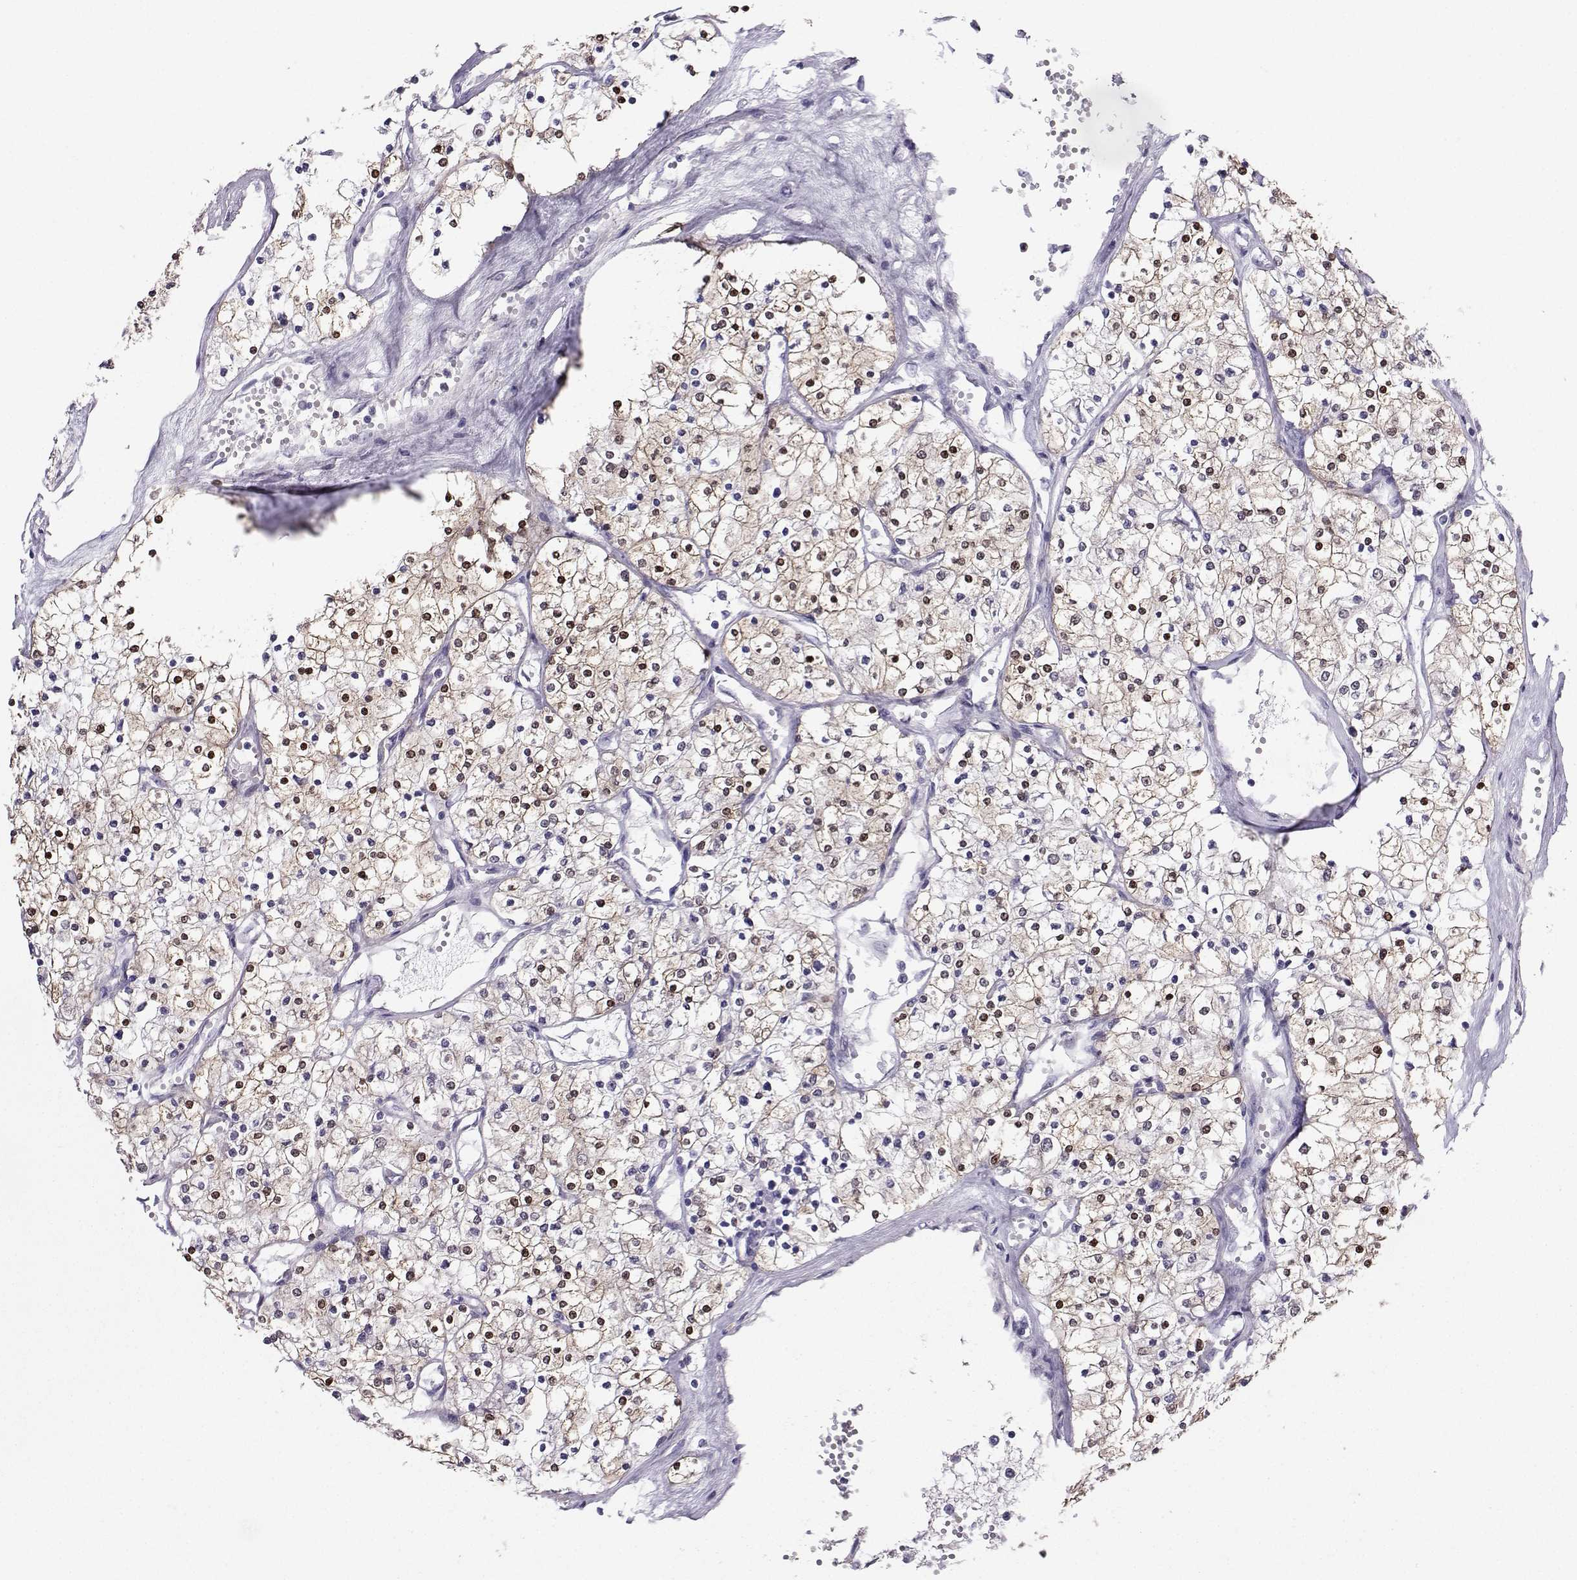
{"staining": {"intensity": "strong", "quantity": "<25%", "location": "nuclear"}, "tissue": "renal cancer", "cell_type": "Tumor cells", "image_type": "cancer", "snomed": [{"axis": "morphology", "description": "Adenocarcinoma, NOS"}, {"axis": "topography", "description": "Kidney"}], "caption": "Human renal cancer (adenocarcinoma) stained for a protein (brown) demonstrates strong nuclear positive positivity in approximately <25% of tumor cells.", "gene": "PGK1", "patient": {"sex": "male", "age": 80}}